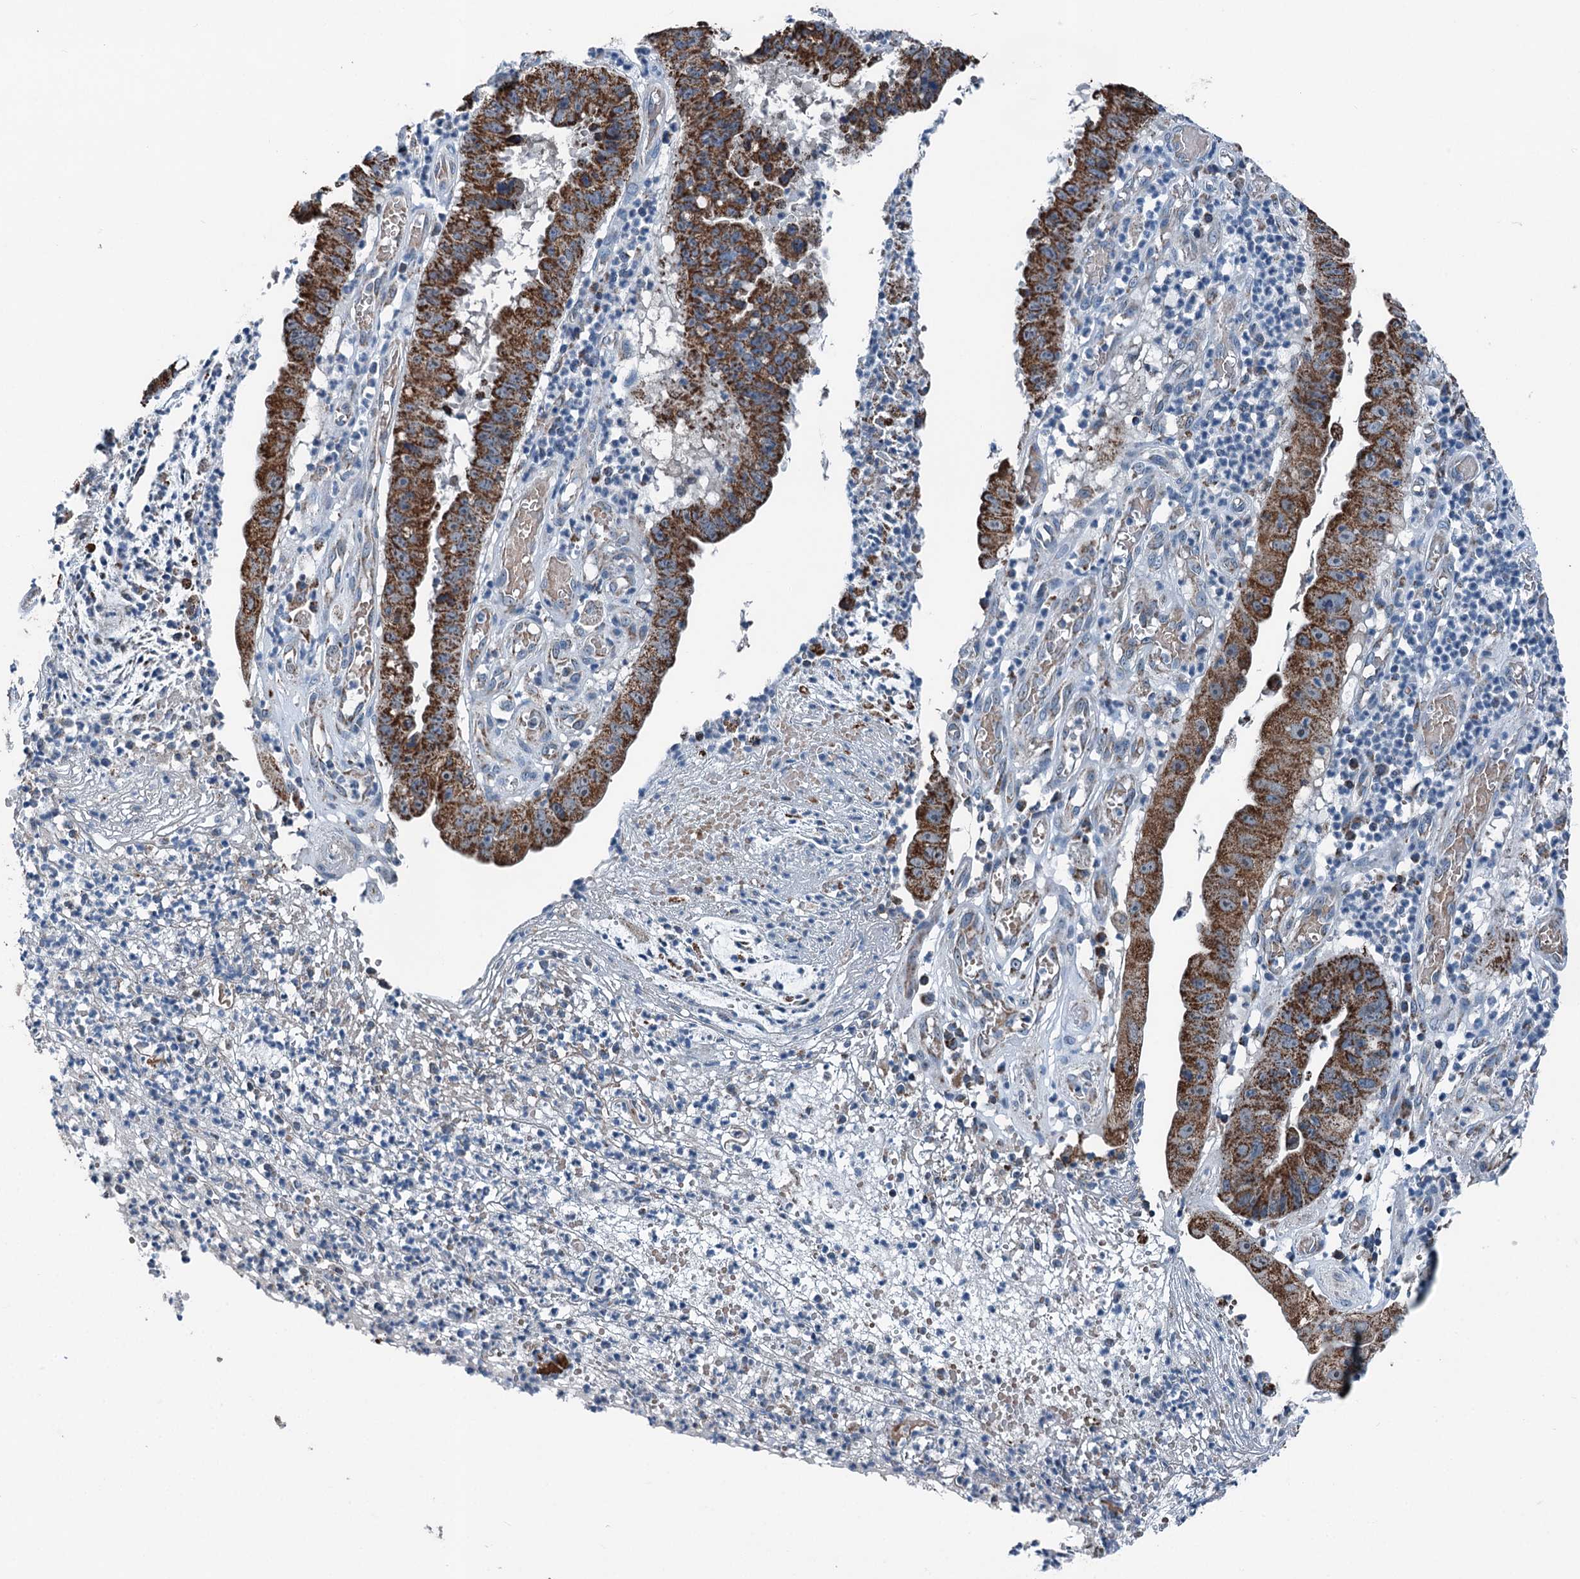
{"staining": {"intensity": "strong", "quantity": ">75%", "location": "cytoplasmic/membranous"}, "tissue": "stomach cancer", "cell_type": "Tumor cells", "image_type": "cancer", "snomed": [{"axis": "morphology", "description": "Adenocarcinoma, NOS"}, {"axis": "topography", "description": "Stomach"}], "caption": "Human stomach cancer (adenocarcinoma) stained with a protein marker shows strong staining in tumor cells.", "gene": "TRPT1", "patient": {"sex": "male", "age": 59}}